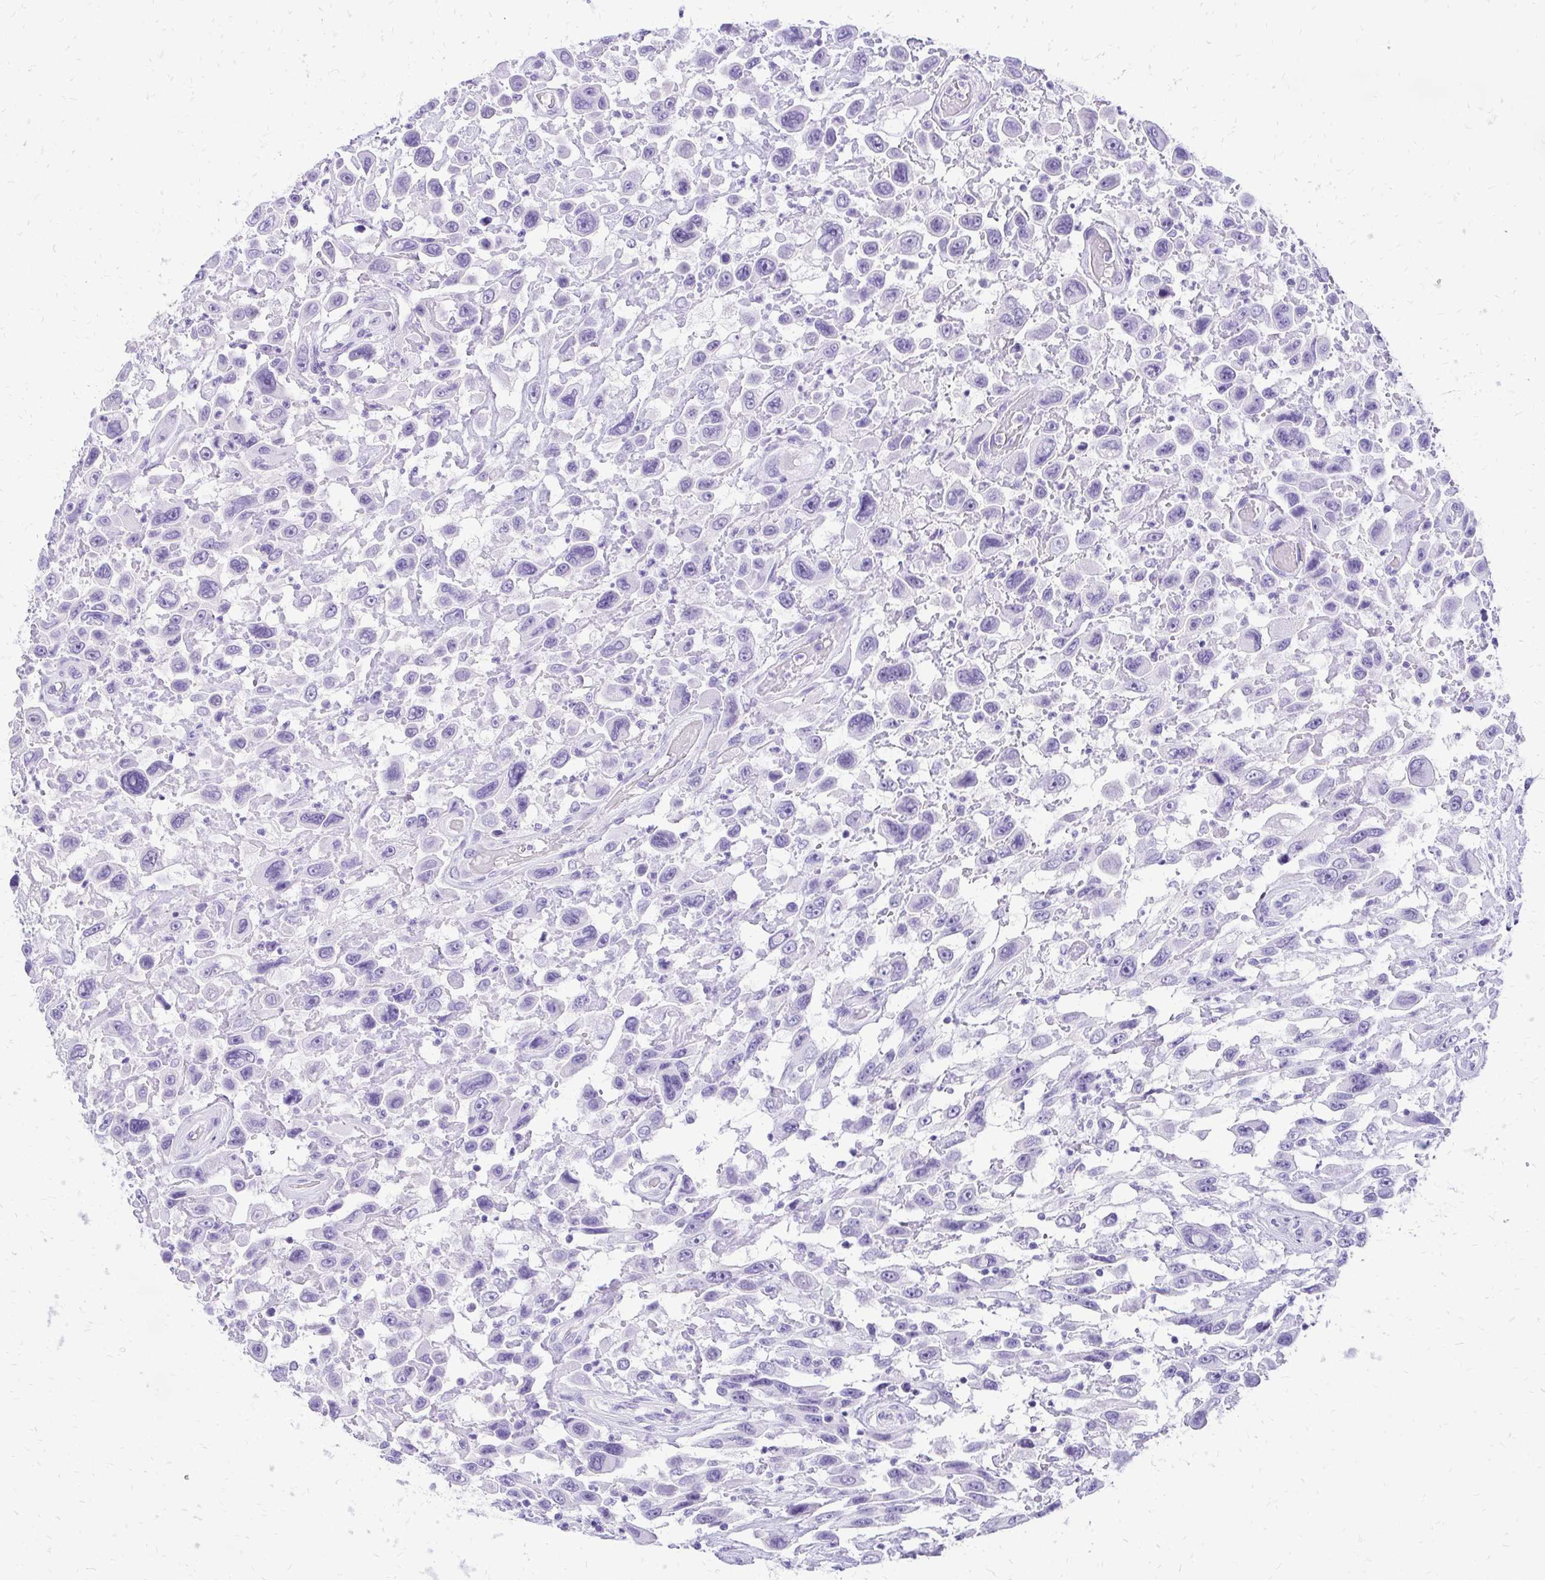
{"staining": {"intensity": "negative", "quantity": "none", "location": "none"}, "tissue": "urothelial cancer", "cell_type": "Tumor cells", "image_type": "cancer", "snomed": [{"axis": "morphology", "description": "Urothelial carcinoma, High grade"}, {"axis": "topography", "description": "Urinary bladder"}], "caption": "Immunohistochemical staining of urothelial cancer exhibits no significant expression in tumor cells. (Immunohistochemistry, brightfield microscopy, high magnification).", "gene": "SLC32A1", "patient": {"sex": "male", "age": 53}}